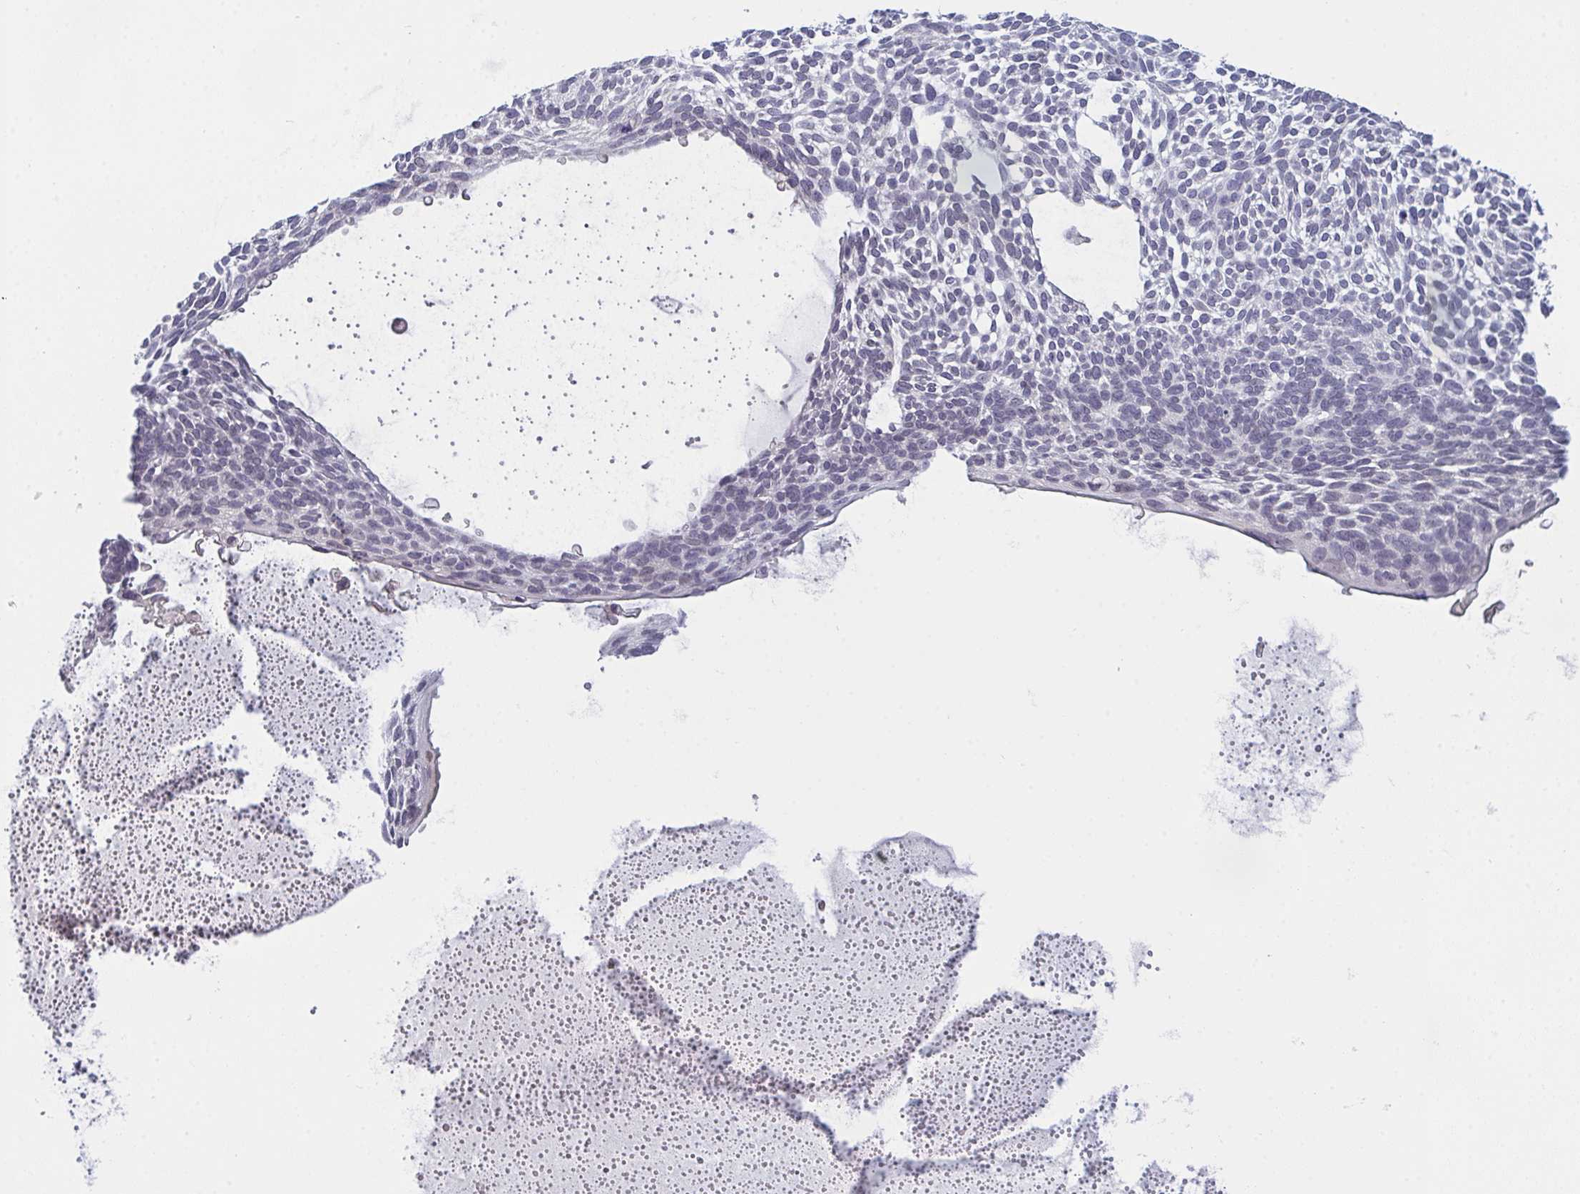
{"staining": {"intensity": "negative", "quantity": "none", "location": "none"}, "tissue": "skin cancer", "cell_type": "Tumor cells", "image_type": "cancer", "snomed": [{"axis": "morphology", "description": "Basal cell carcinoma"}, {"axis": "topography", "description": "Skin"}, {"axis": "topography", "description": "Skin of face"}], "caption": "Immunohistochemical staining of basal cell carcinoma (skin) reveals no significant staining in tumor cells. (Brightfield microscopy of DAB immunohistochemistry (IHC) at high magnification).", "gene": "SERPINB13", "patient": {"sex": "male", "age": 83}}